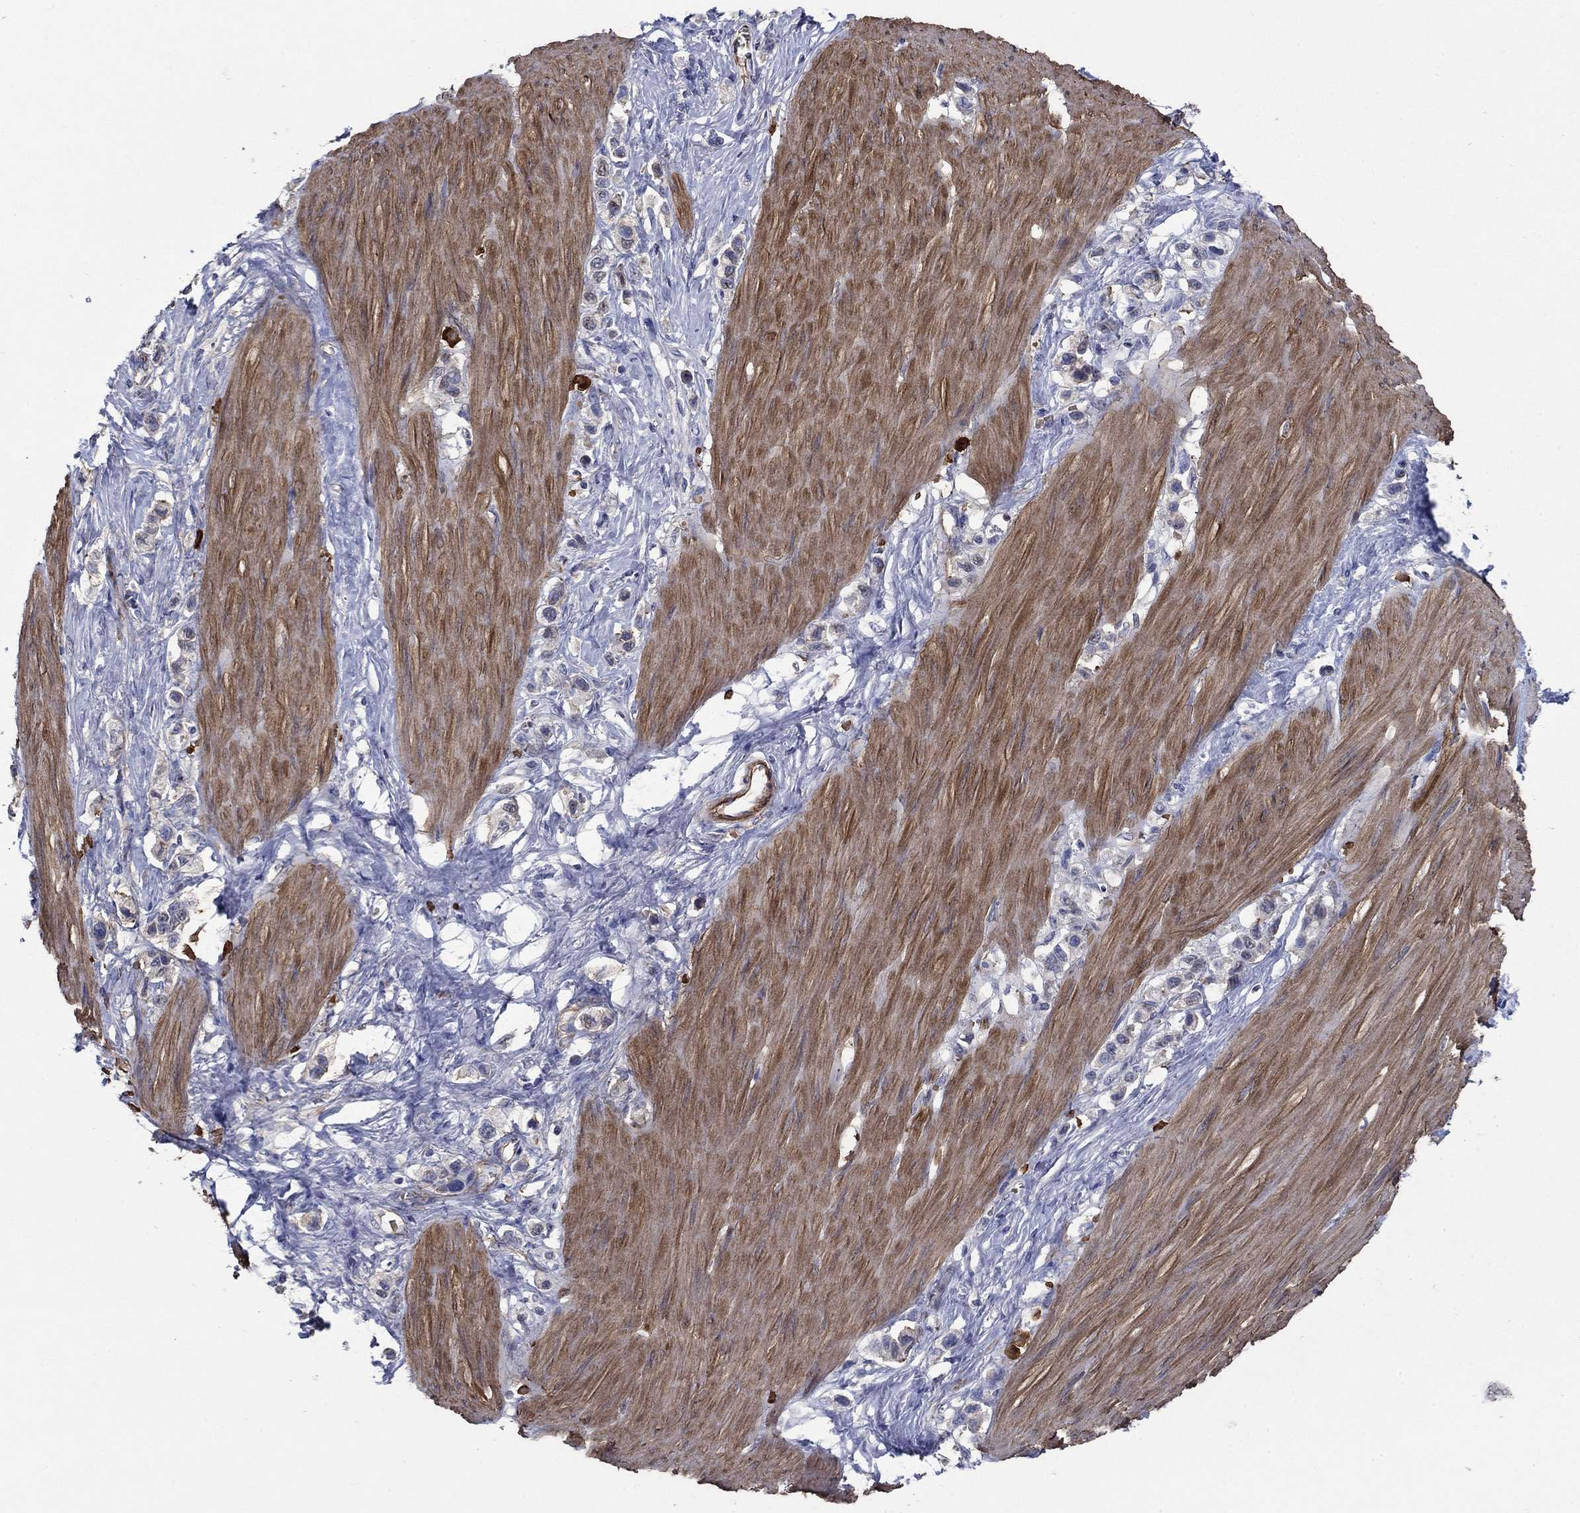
{"staining": {"intensity": "negative", "quantity": "none", "location": "none"}, "tissue": "stomach cancer", "cell_type": "Tumor cells", "image_type": "cancer", "snomed": [{"axis": "morphology", "description": "Normal tissue, NOS"}, {"axis": "morphology", "description": "Adenocarcinoma, NOS"}, {"axis": "morphology", "description": "Adenocarcinoma, High grade"}, {"axis": "topography", "description": "Stomach, upper"}, {"axis": "topography", "description": "Stomach"}], "caption": "An image of human adenocarcinoma (stomach) is negative for staining in tumor cells.", "gene": "FLNC", "patient": {"sex": "female", "age": 65}}